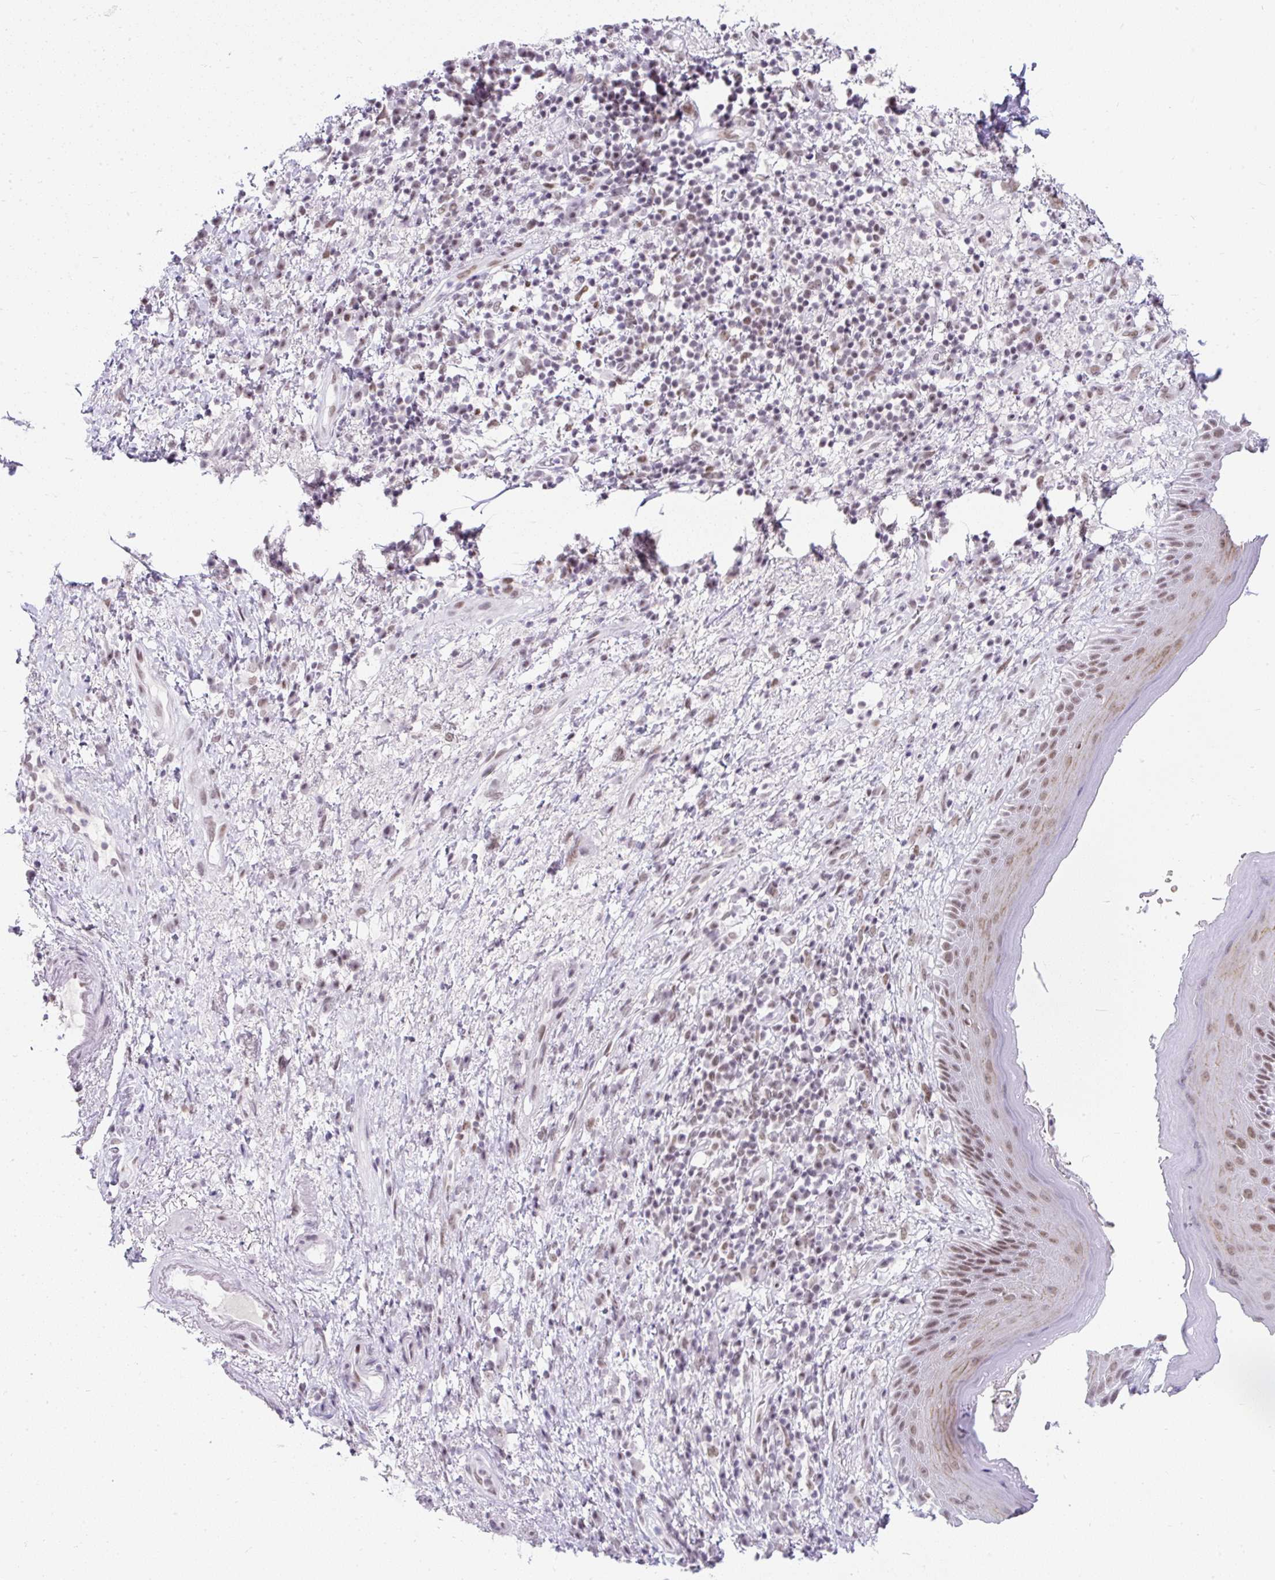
{"staining": {"intensity": "moderate", "quantity": "25%-75%", "location": "cytoplasmic/membranous,nuclear"}, "tissue": "skin", "cell_type": "Epidermal cells", "image_type": "normal", "snomed": [{"axis": "morphology", "description": "Normal tissue, NOS"}, {"axis": "topography", "description": "Anal"}], "caption": "Immunohistochemical staining of benign skin displays medium levels of moderate cytoplasmic/membranous,nuclear expression in approximately 25%-75% of epidermal cells. Using DAB (3,3'-diaminobenzidine) (brown) and hematoxylin (blue) stains, captured at high magnification using brightfield microscopy.", "gene": "PLCXD2", "patient": {"sex": "male", "age": 78}}